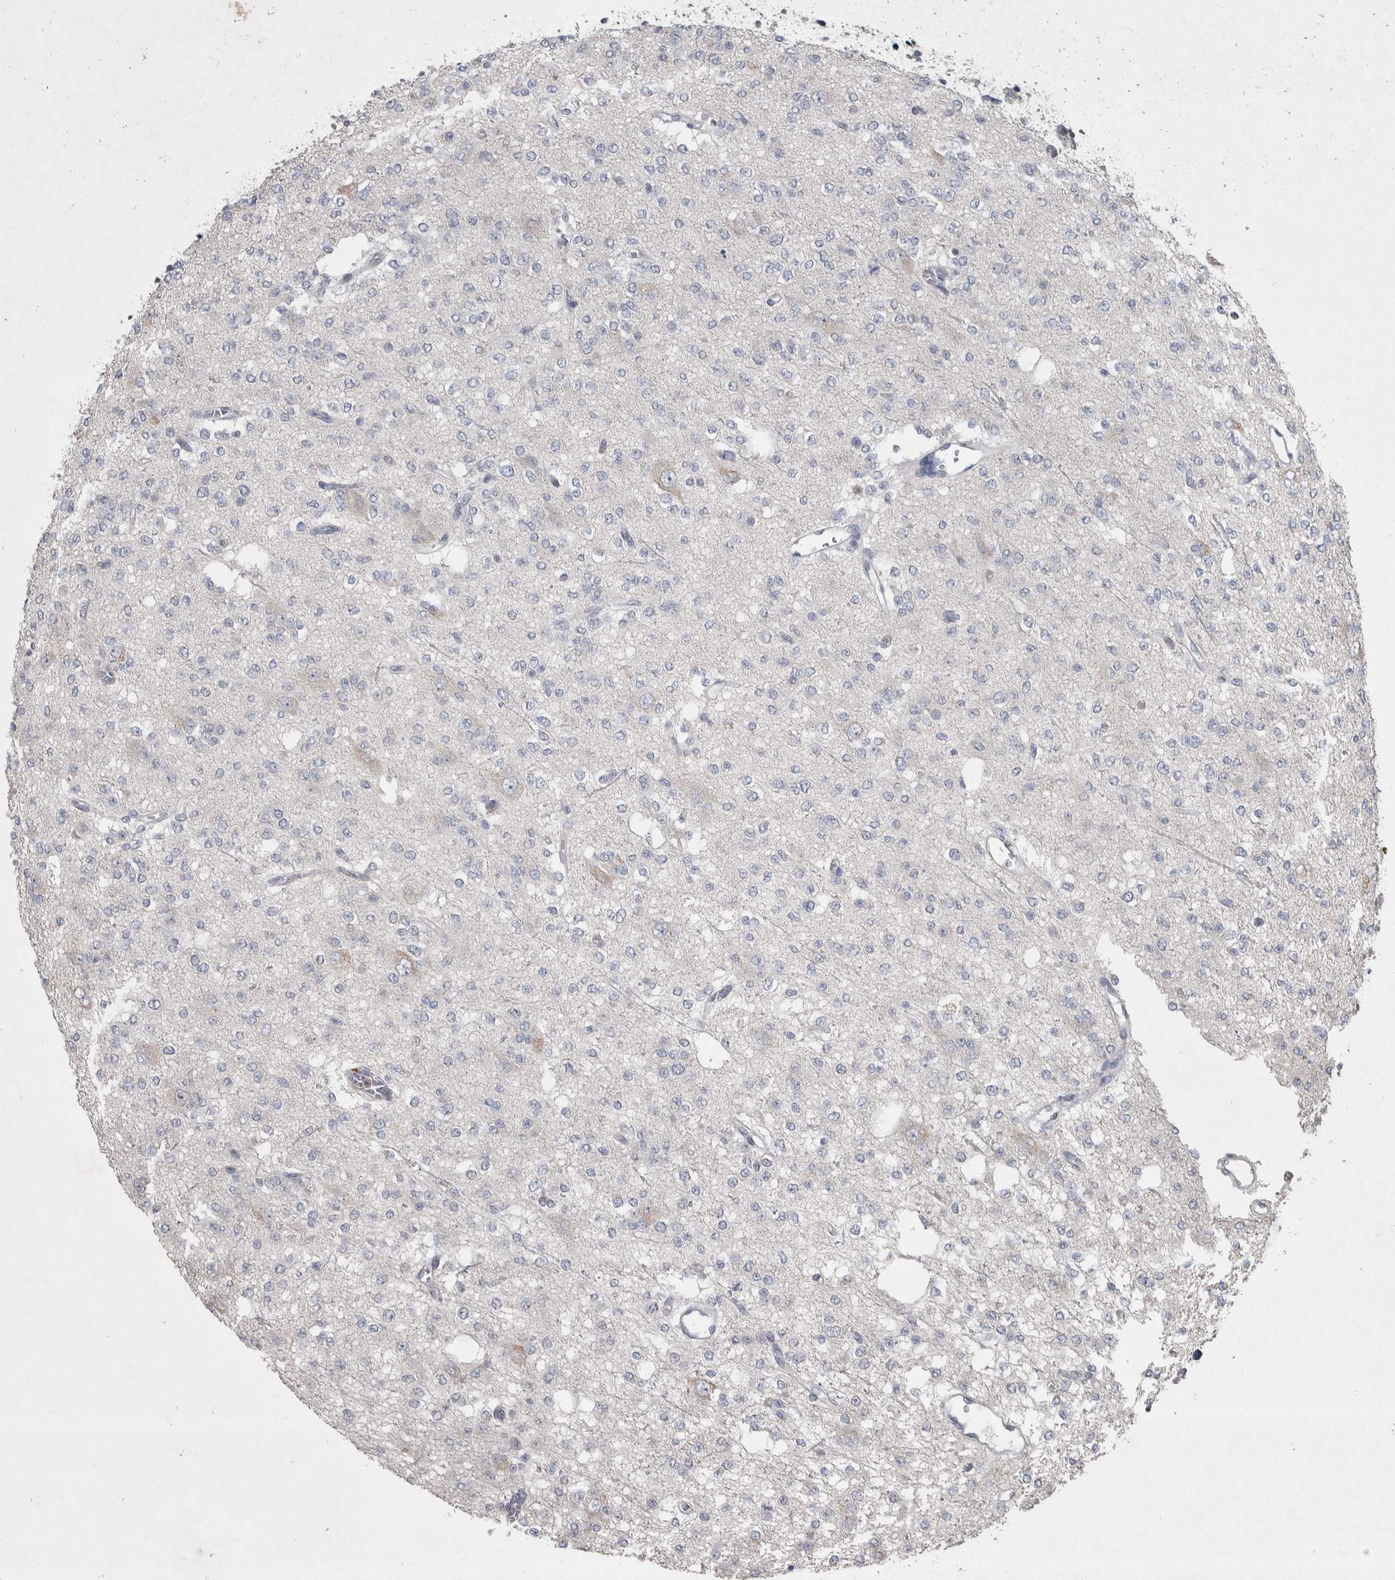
{"staining": {"intensity": "negative", "quantity": "none", "location": "none"}, "tissue": "glioma", "cell_type": "Tumor cells", "image_type": "cancer", "snomed": [{"axis": "morphology", "description": "Glioma, malignant, Low grade"}, {"axis": "topography", "description": "Brain"}], "caption": "IHC of malignant glioma (low-grade) demonstrates no staining in tumor cells. The staining was performed using DAB (3,3'-diaminobenzidine) to visualize the protein expression in brown, while the nuclei were stained in blue with hematoxylin (Magnification: 20x).", "gene": "SRP68", "patient": {"sex": "male", "age": 38}}